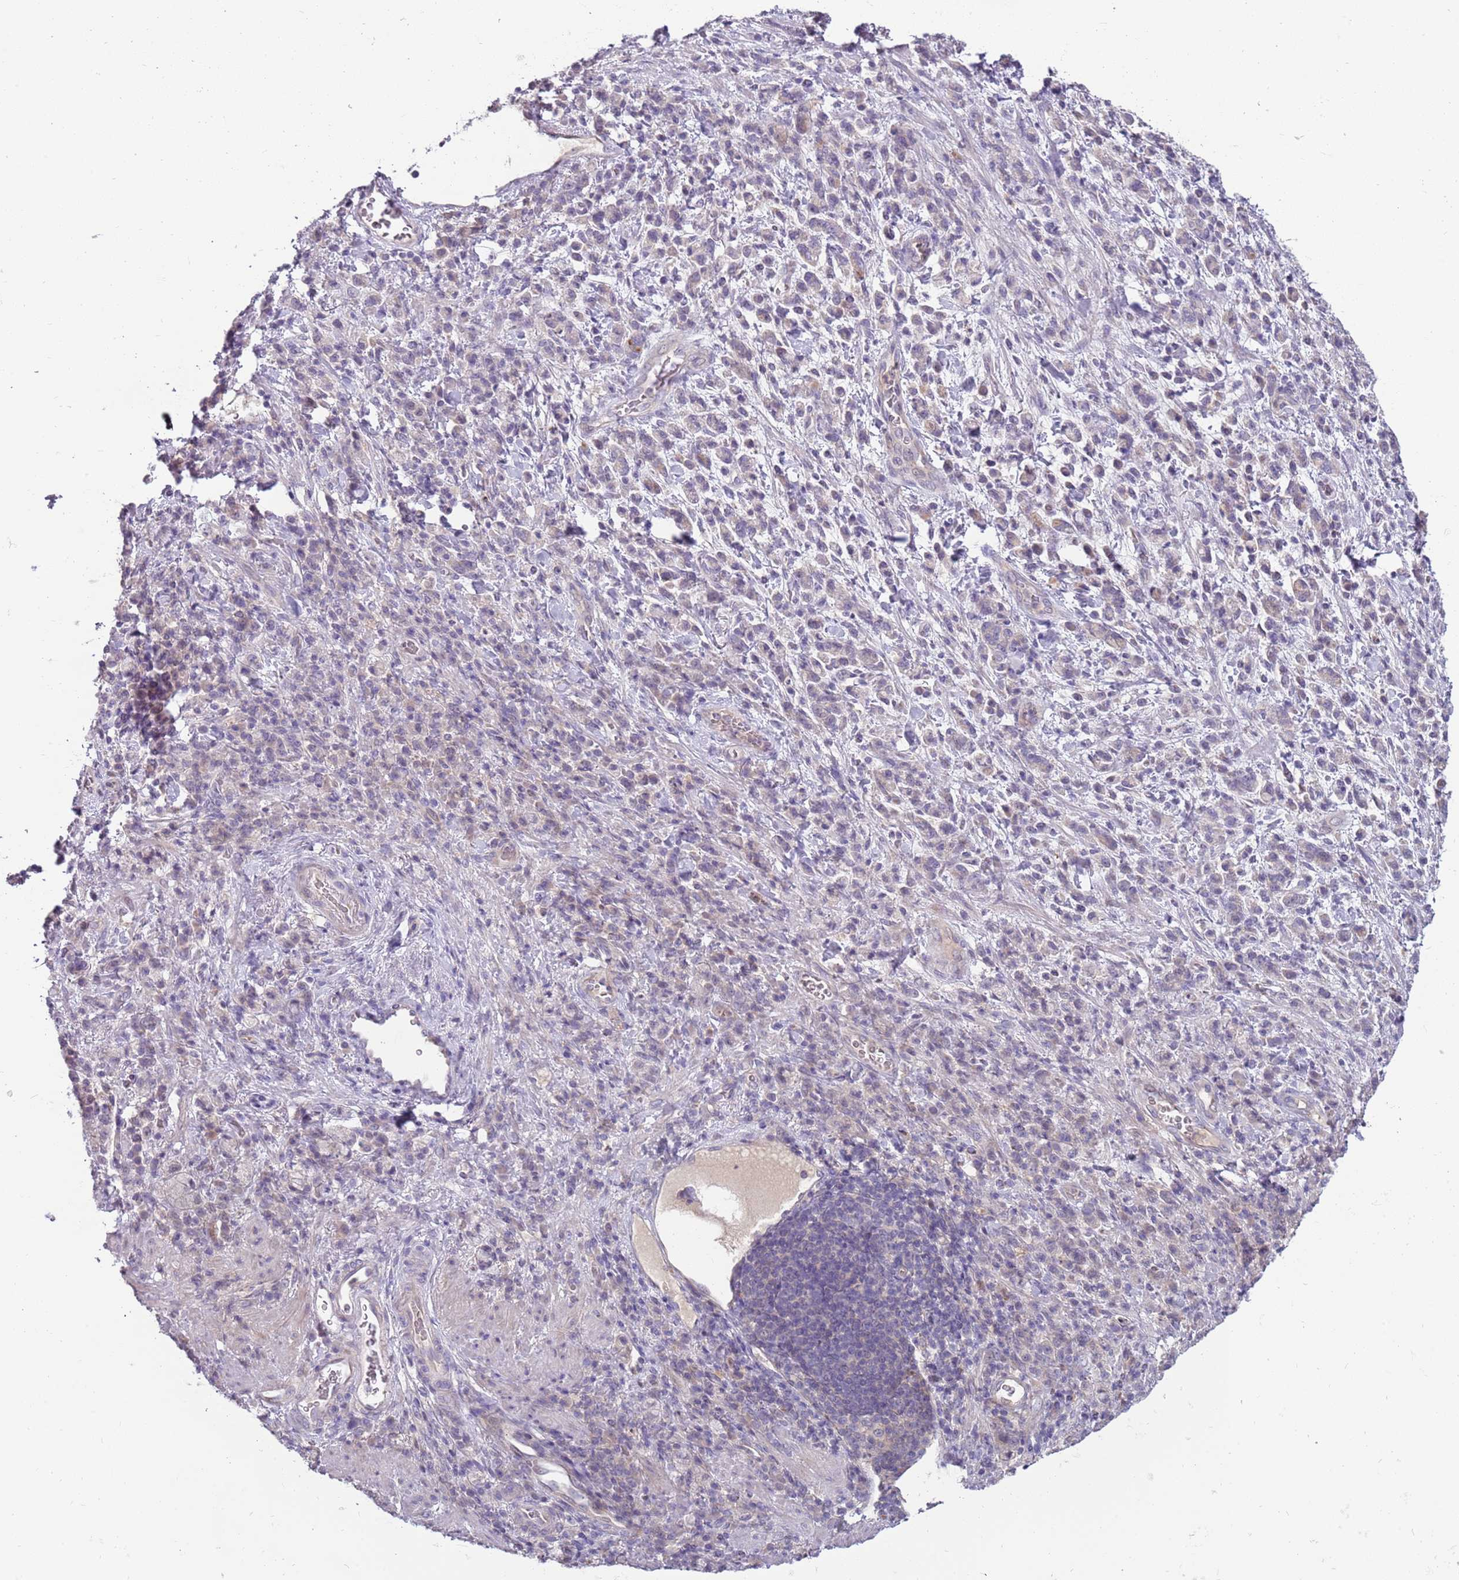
{"staining": {"intensity": "negative", "quantity": "none", "location": "none"}, "tissue": "stomach cancer", "cell_type": "Tumor cells", "image_type": "cancer", "snomed": [{"axis": "morphology", "description": "Adenocarcinoma, NOS"}, {"axis": "topography", "description": "Stomach"}], "caption": "Tumor cells show no significant protein positivity in stomach cancer (adenocarcinoma). The staining was performed using DAB to visualize the protein expression in brown, while the nuclei were stained in blue with hematoxylin (Magnification: 20x).", "gene": "ARHGAP5", "patient": {"sex": "male", "age": 76}}